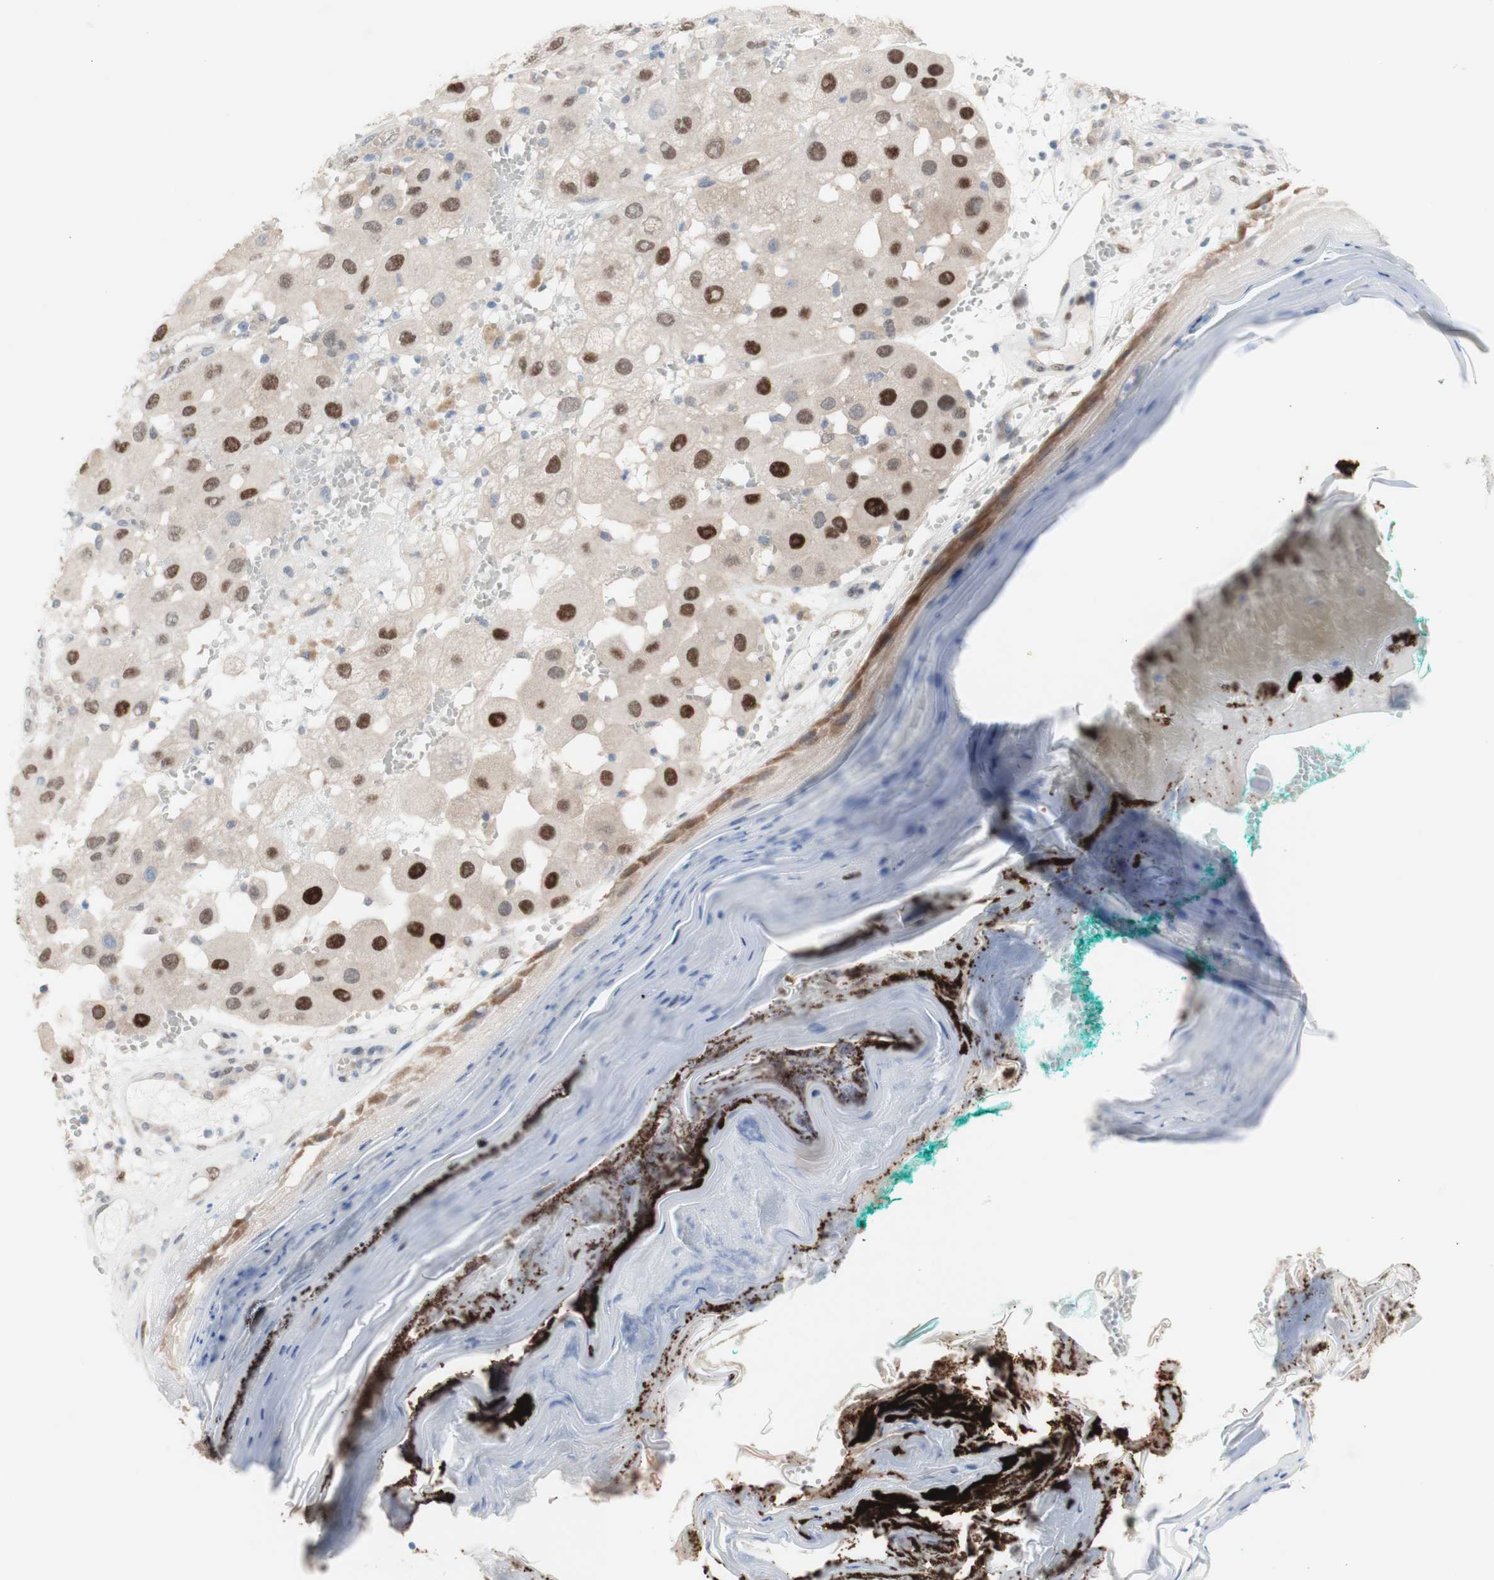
{"staining": {"intensity": "moderate", "quantity": ">75%", "location": "nuclear"}, "tissue": "melanoma", "cell_type": "Tumor cells", "image_type": "cancer", "snomed": [{"axis": "morphology", "description": "Malignant melanoma, NOS"}, {"axis": "topography", "description": "Skin"}], "caption": "Melanoma stained for a protein (brown) demonstrates moderate nuclear positive expression in approximately >75% of tumor cells.", "gene": "PRMT5", "patient": {"sex": "female", "age": 81}}